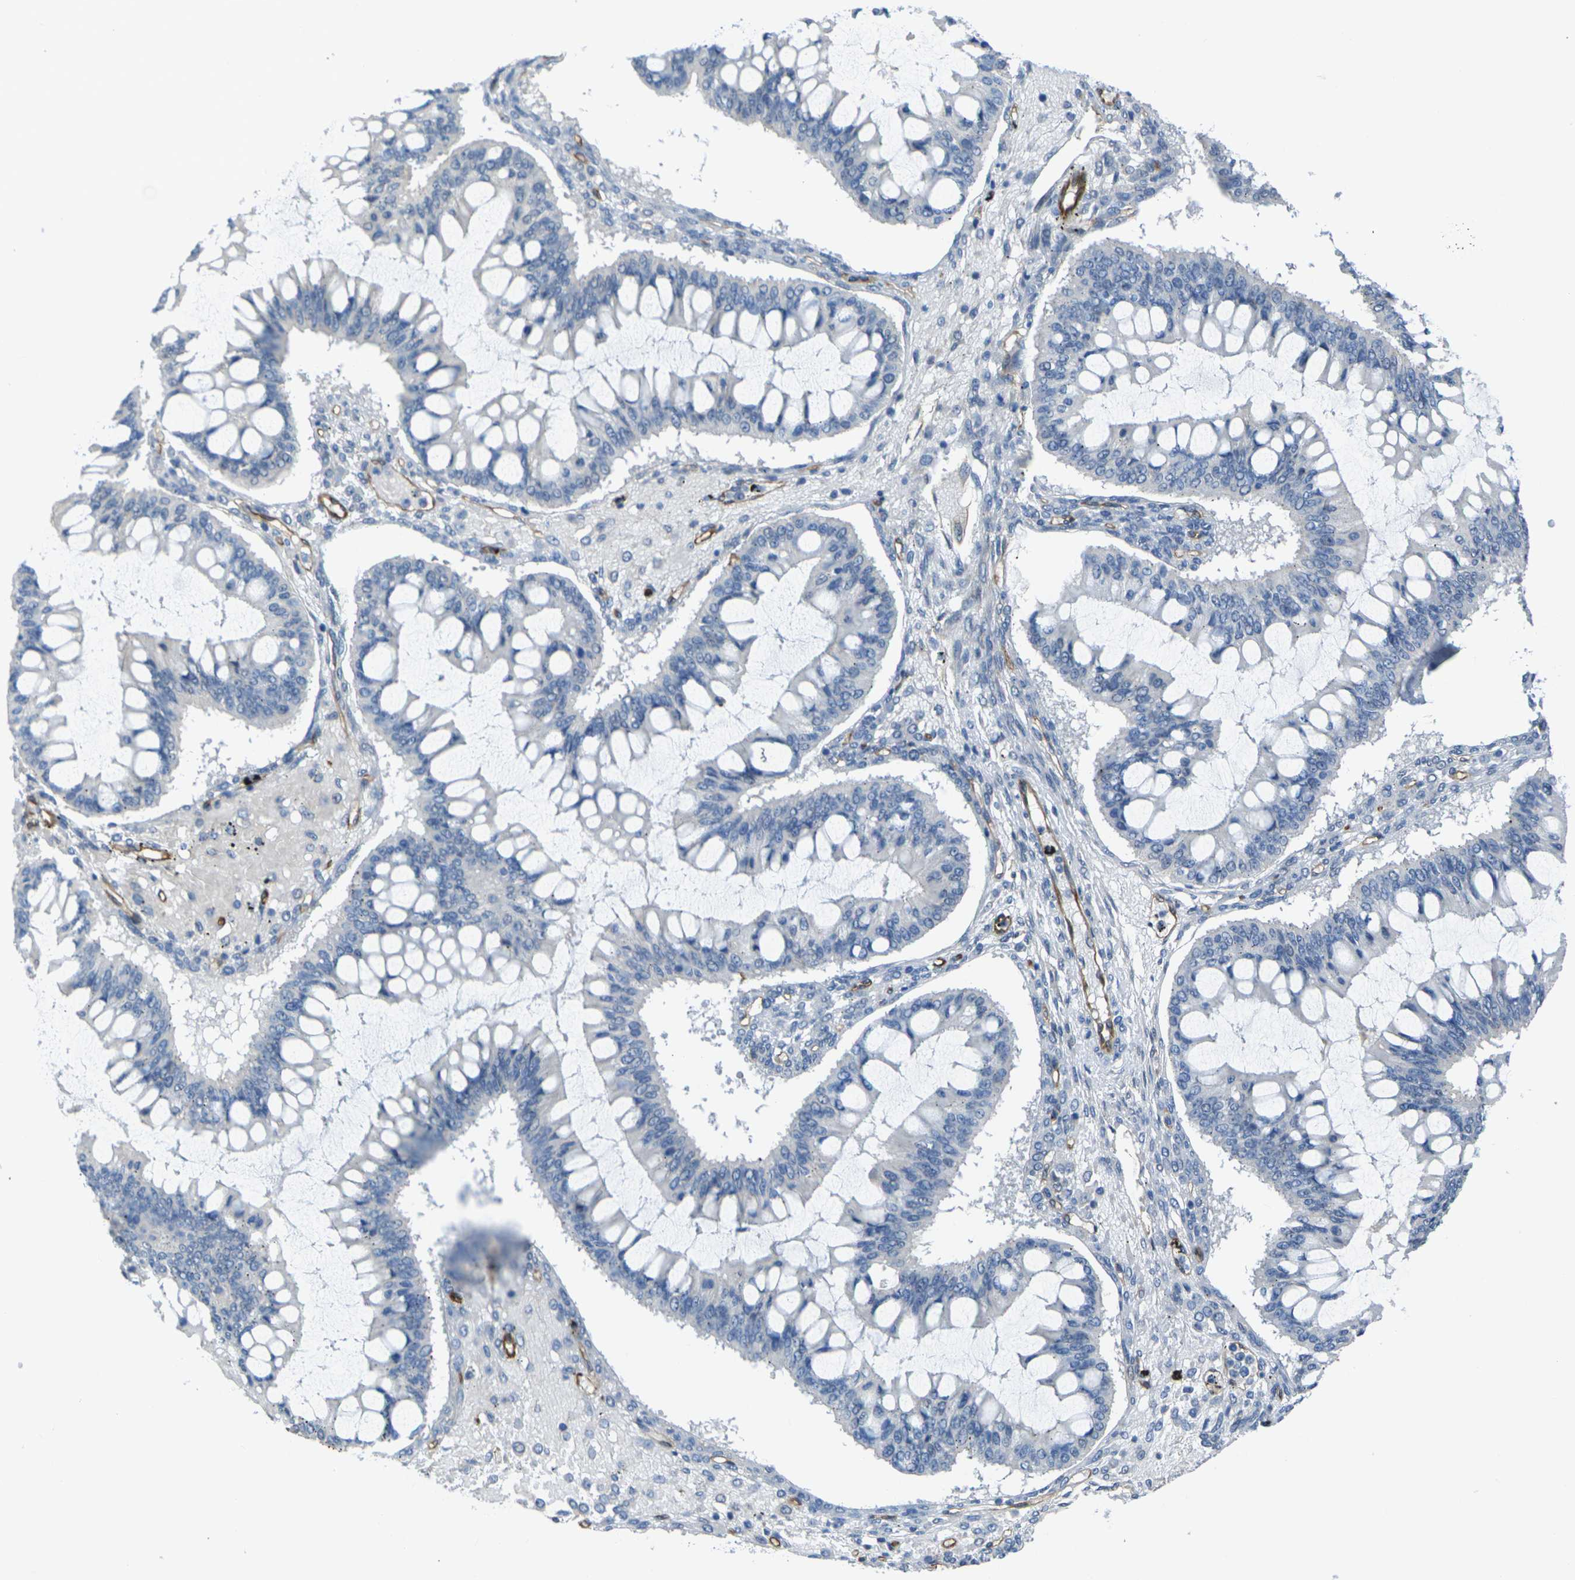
{"staining": {"intensity": "negative", "quantity": "none", "location": "none"}, "tissue": "ovarian cancer", "cell_type": "Tumor cells", "image_type": "cancer", "snomed": [{"axis": "morphology", "description": "Cystadenocarcinoma, mucinous, NOS"}, {"axis": "topography", "description": "Ovary"}], "caption": "Human ovarian mucinous cystadenocarcinoma stained for a protein using IHC reveals no positivity in tumor cells.", "gene": "HSPA12B", "patient": {"sex": "female", "age": 73}}